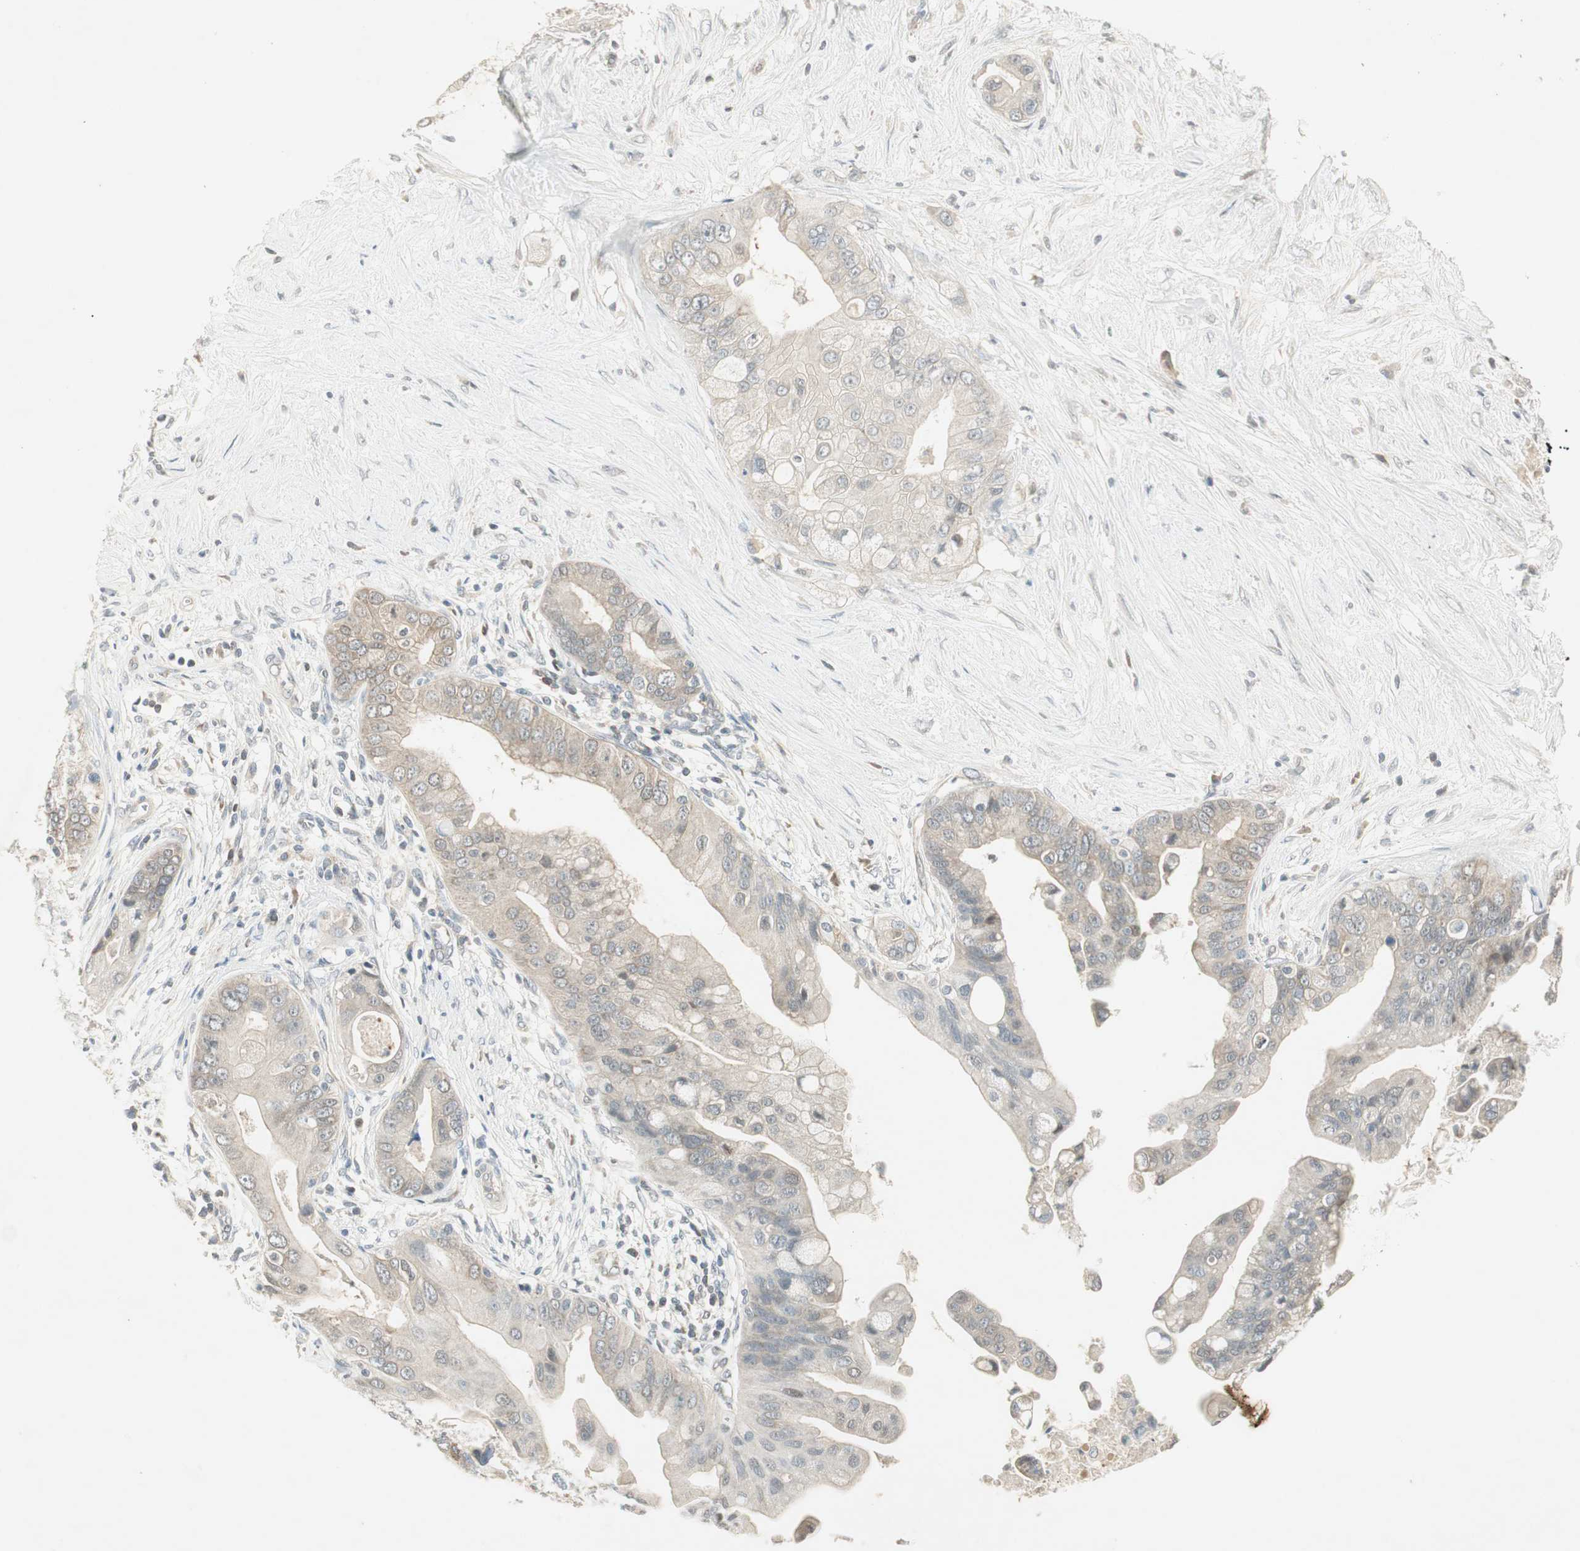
{"staining": {"intensity": "weak", "quantity": "<25%", "location": "cytoplasmic/membranous"}, "tissue": "pancreatic cancer", "cell_type": "Tumor cells", "image_type": "cancer", "snomed": [{"axis": "morphology", "description": "Adenocarcinoma, NOS"}, {"axis": "topography", "description": "Pancreas"}], "caption": "IHC photomicrograph of neoplastic tissue: pancreatic cancer (adenocarcinoma) stained with DAB demonstrates no significant protein expression in tumor cells.", "gene": "USP2", "patient": {"sex": "female", "age": 75}}